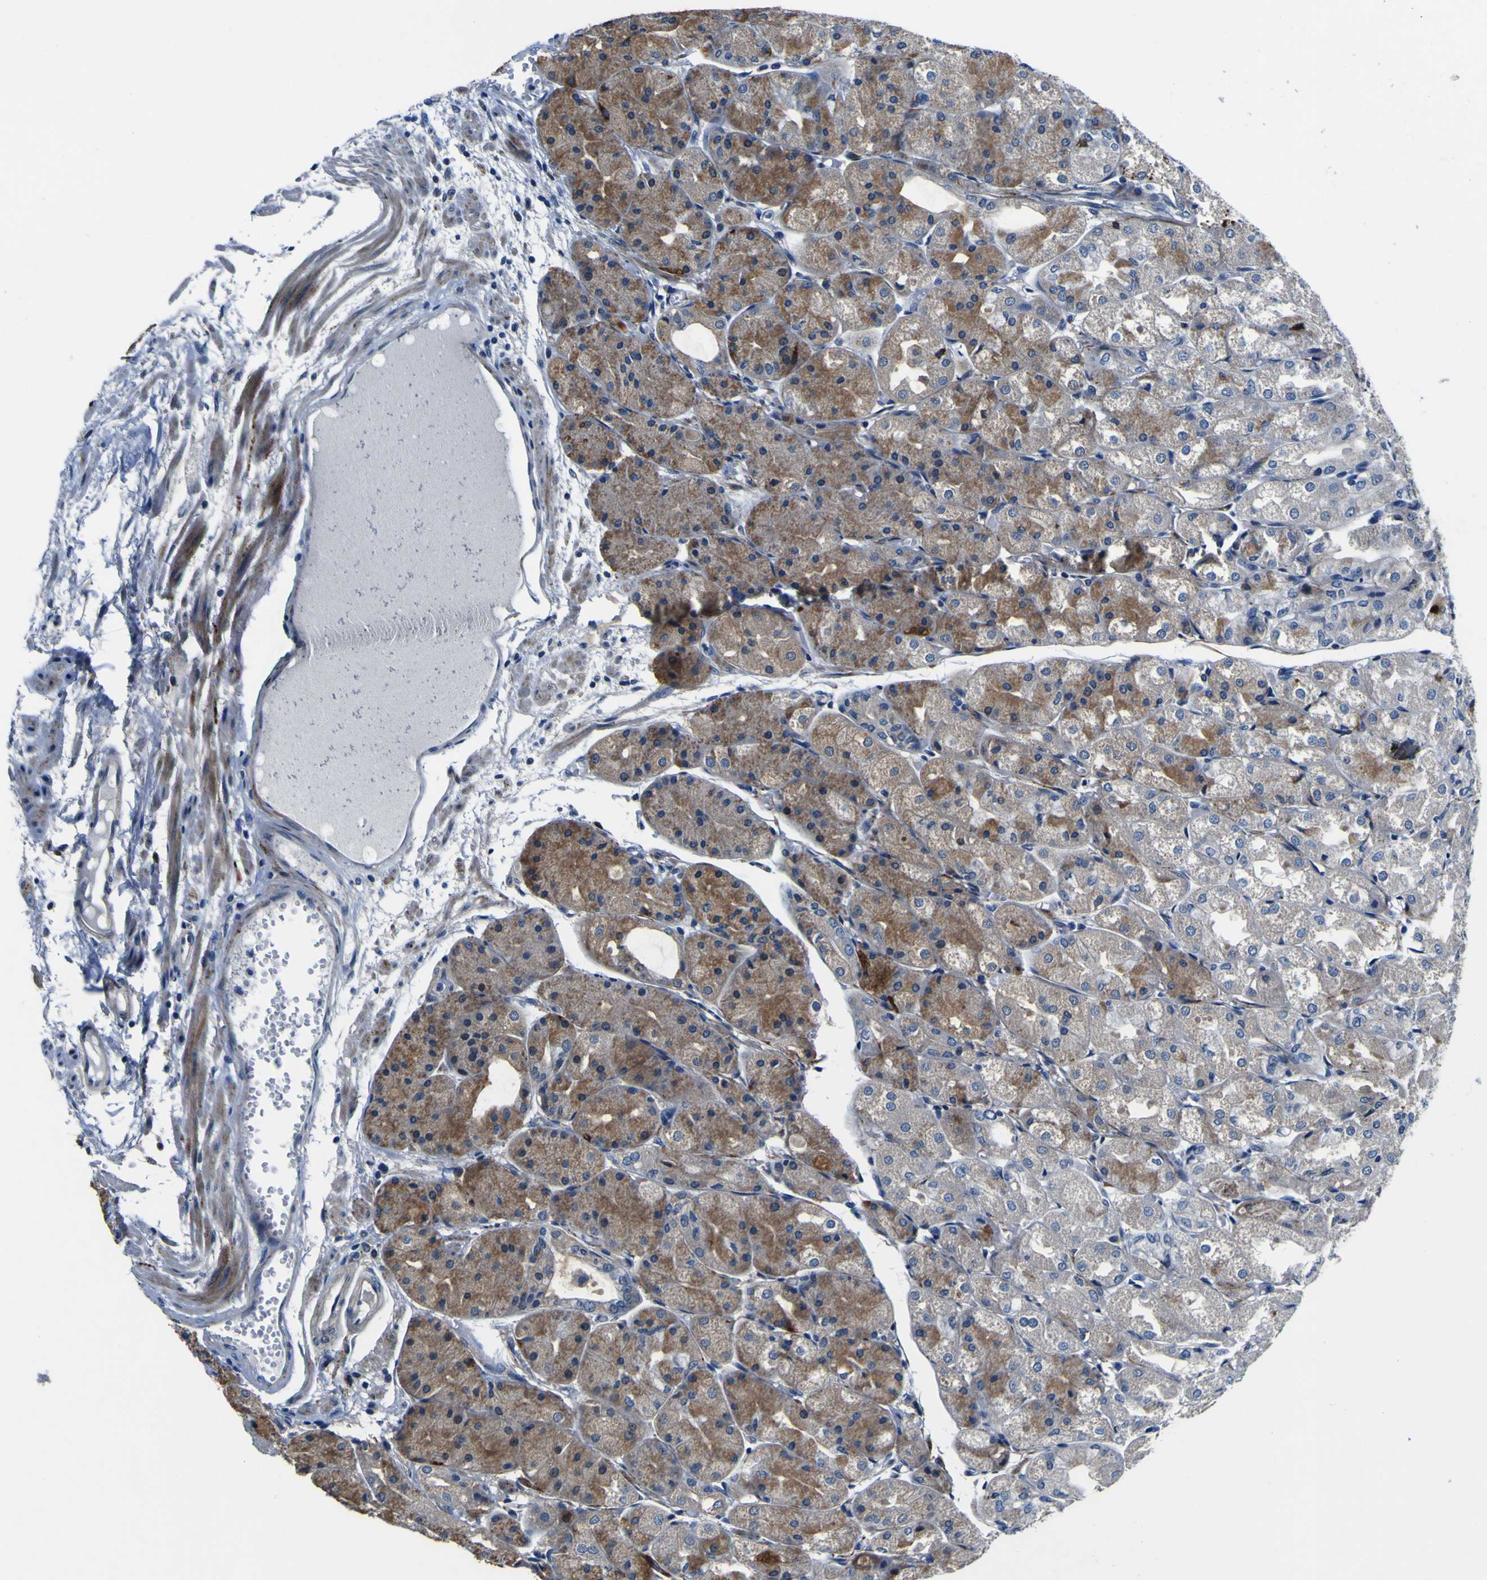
{"staining": {"intensity": "moderate", "quantity": ">75%", "location": "cytoplasmic/membranous"}, "tissue": "stomach", "cell_type": "Glandular cells", "image_type": "normal", "snomed": [{"axis": "morphology", "description": "Normal tissue, NOS"}, {"axis": "topography", "description": "Stomach, upper"}], "caption": "High-magnification brightfield microscopy of unremarkable stomach stained with DAB (3,3'-diaminobenzidine) (brown) and counterstained with hematoxylin (blue). glandular cells exhibit moderate cytoplasmic/membranous staining is present in approximately>75% of cells.", "gene": "AGAP3", "patient": {"sex": "male", "age": 72}}